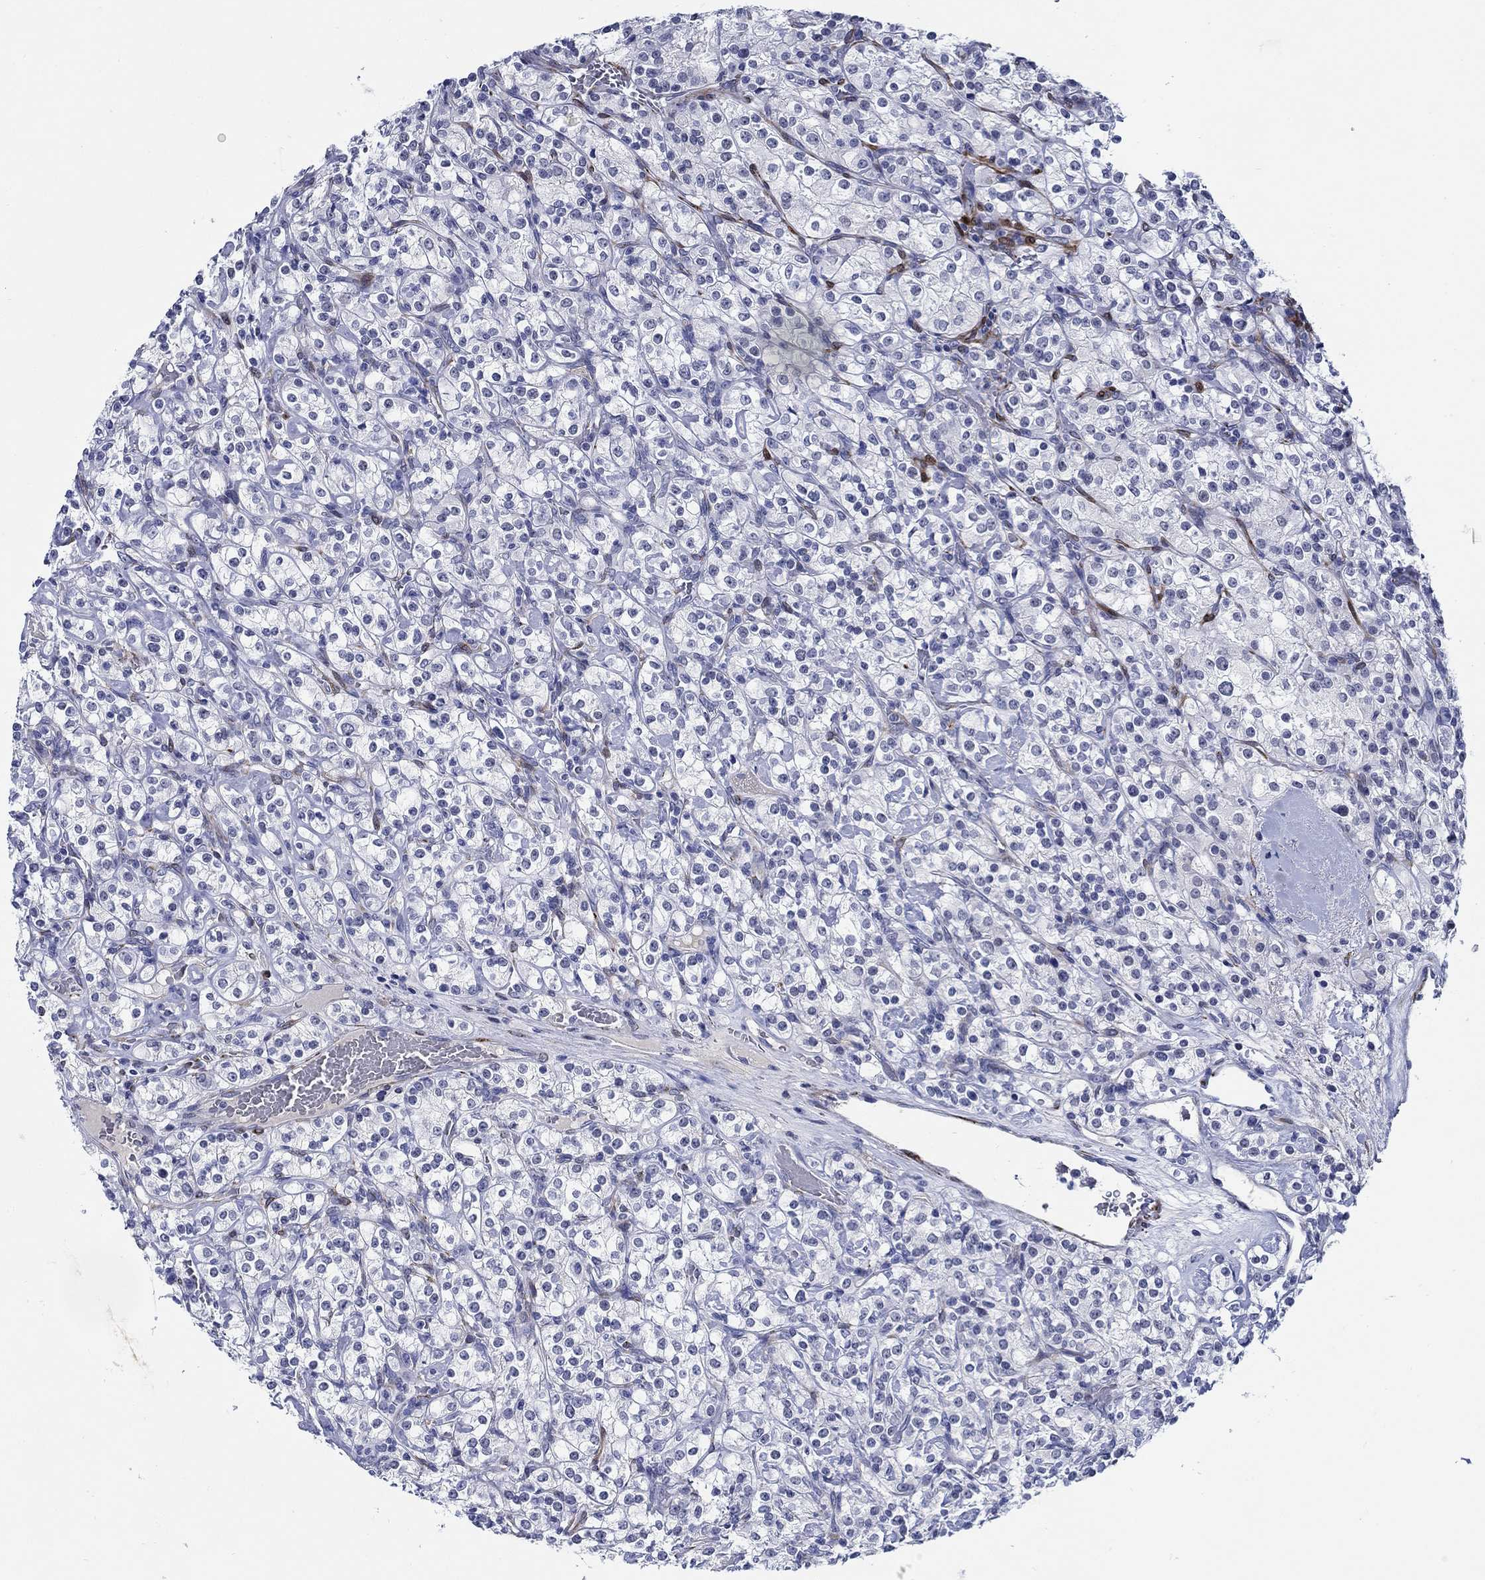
{"staining": {"intensity": "negative", "quantity": "none", "location": "none"}, "tissue": "renal cancer", "cell_type": "Tumor cells", "image_type": "cancer", "snomed": [{"axis": "morphology", "description": "Adenocarcinoma, NOS"}, {"axis": "topography", "description": "Kidney"}], "caption": "The photomicrograph demonstrates no staining of tumor cells in renal cancer.", "gene": "MC2R", "patient": {"sex": "male", "age": 77}}